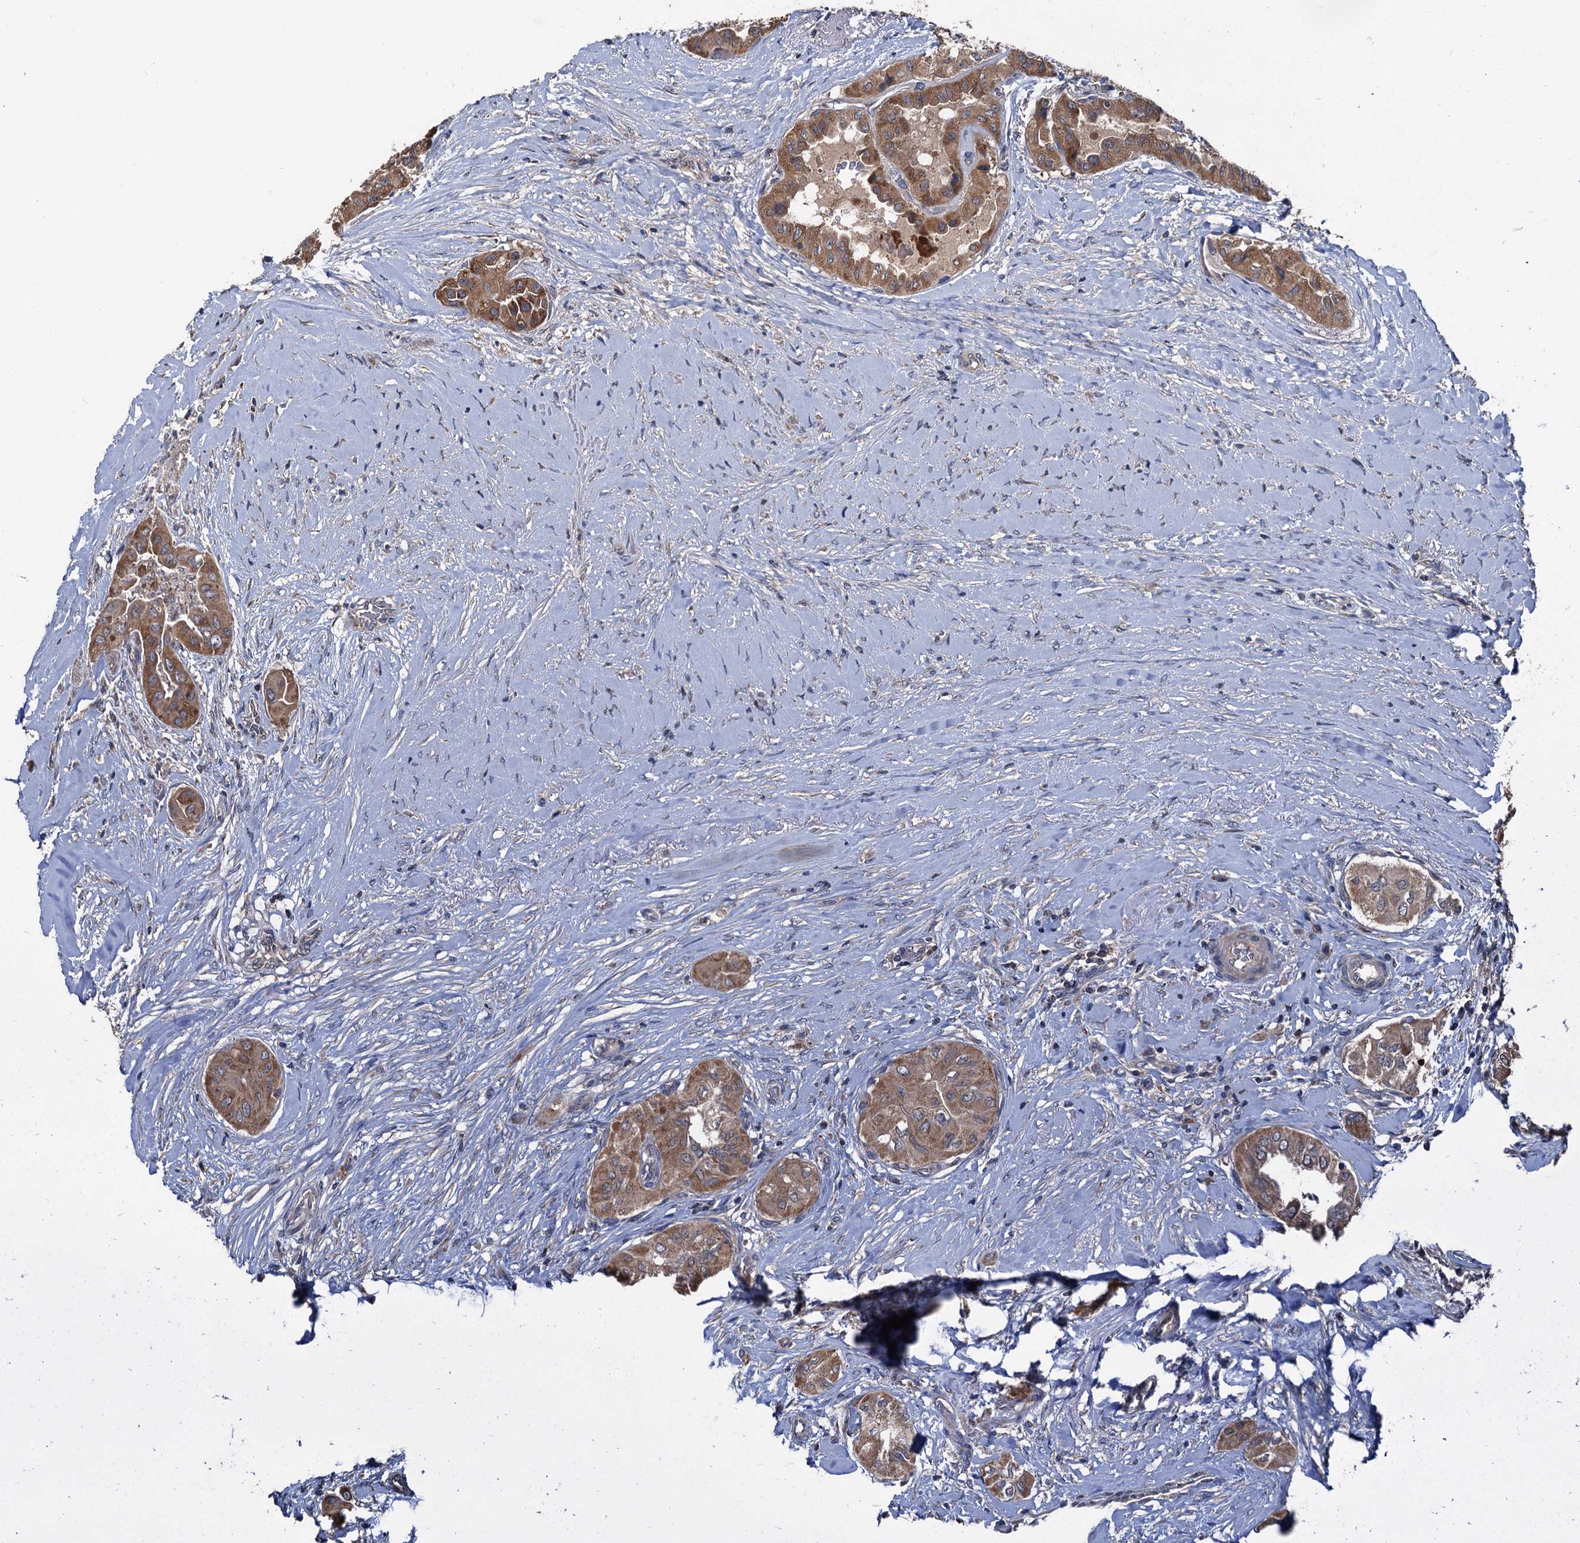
{"staining": {"intensity": "moderate", "quantity": ">75%", "location": "cytoplasmic/membranous"}, "tissue": "thyroid cancer", "cell_type": "Tumor cells", "image_type": "cancer", "snomed": [{"axis": "morphology", "description": "Papillary adenocarcinoma, NOS"}, {"axis": "topography", "description": "Thyroid gland"}], "caption": "Immunohistochemical staining of thyroid cancer (papillary adenocarcinoma) reveals moderate cytoplasmic/membranous protein positivity in approximately >75% of tumor cells.", "gene": "OTUB1", "patient": {"sex": "female", "age": 59}}